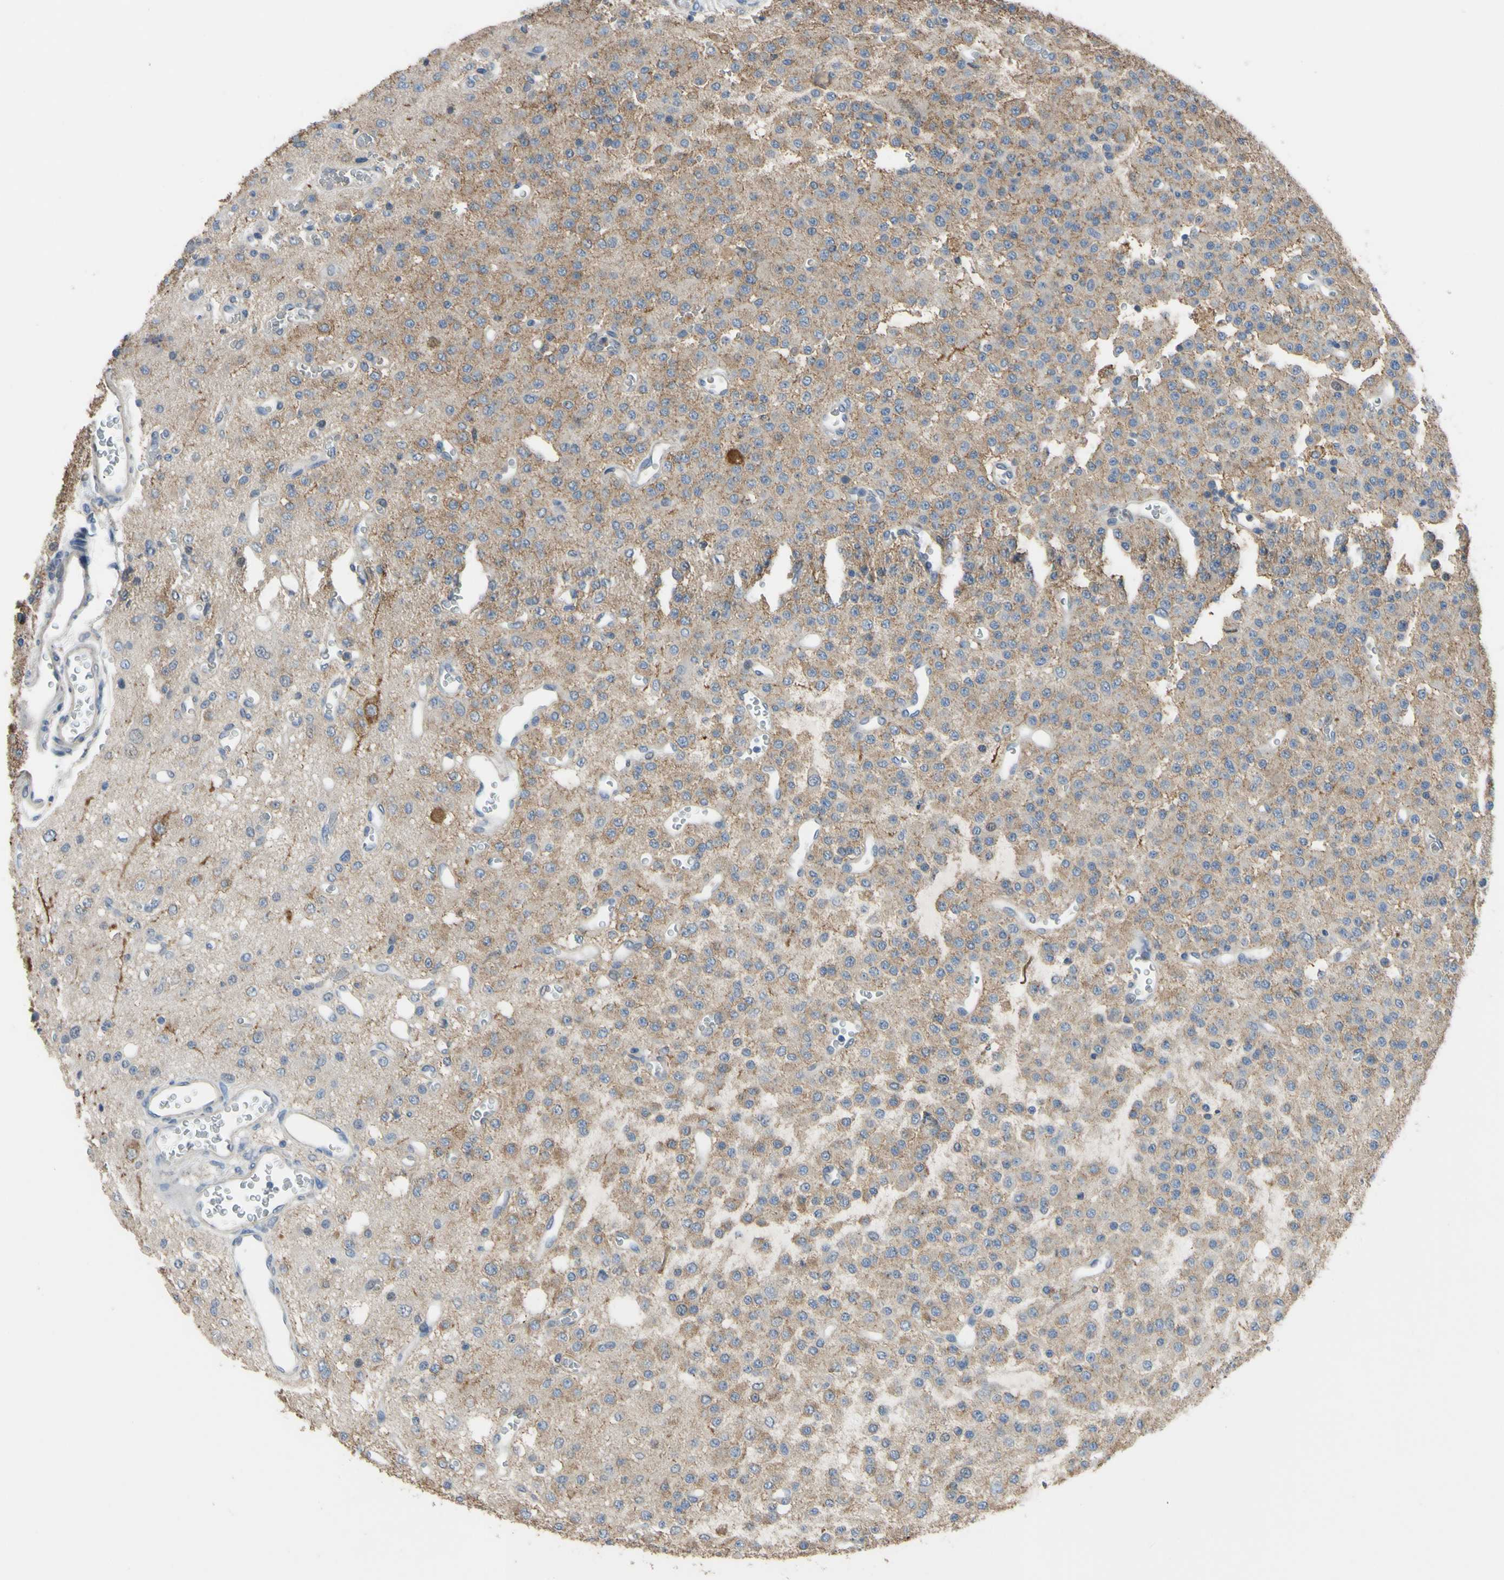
{"staining": {"intensity": "weak", "quantity": ">75%", "location": "cytoplasmic/membranous"}, "tissue": "glioma", "cell_type": "Tumor cells", "image_type": "cancer", "snomed": [{"axis": "morphology", "description": "Glioma, malignant, Low grade"}, {"axis": "topography", "description": "Brain"}], "caption": "Weak cytoplasmic/membranous positivity for a protein is identified in about >75% of tumor cells of glioma using IHC.", "gene": "LHX9", "patient": {"sex": "male", "age": 38}}